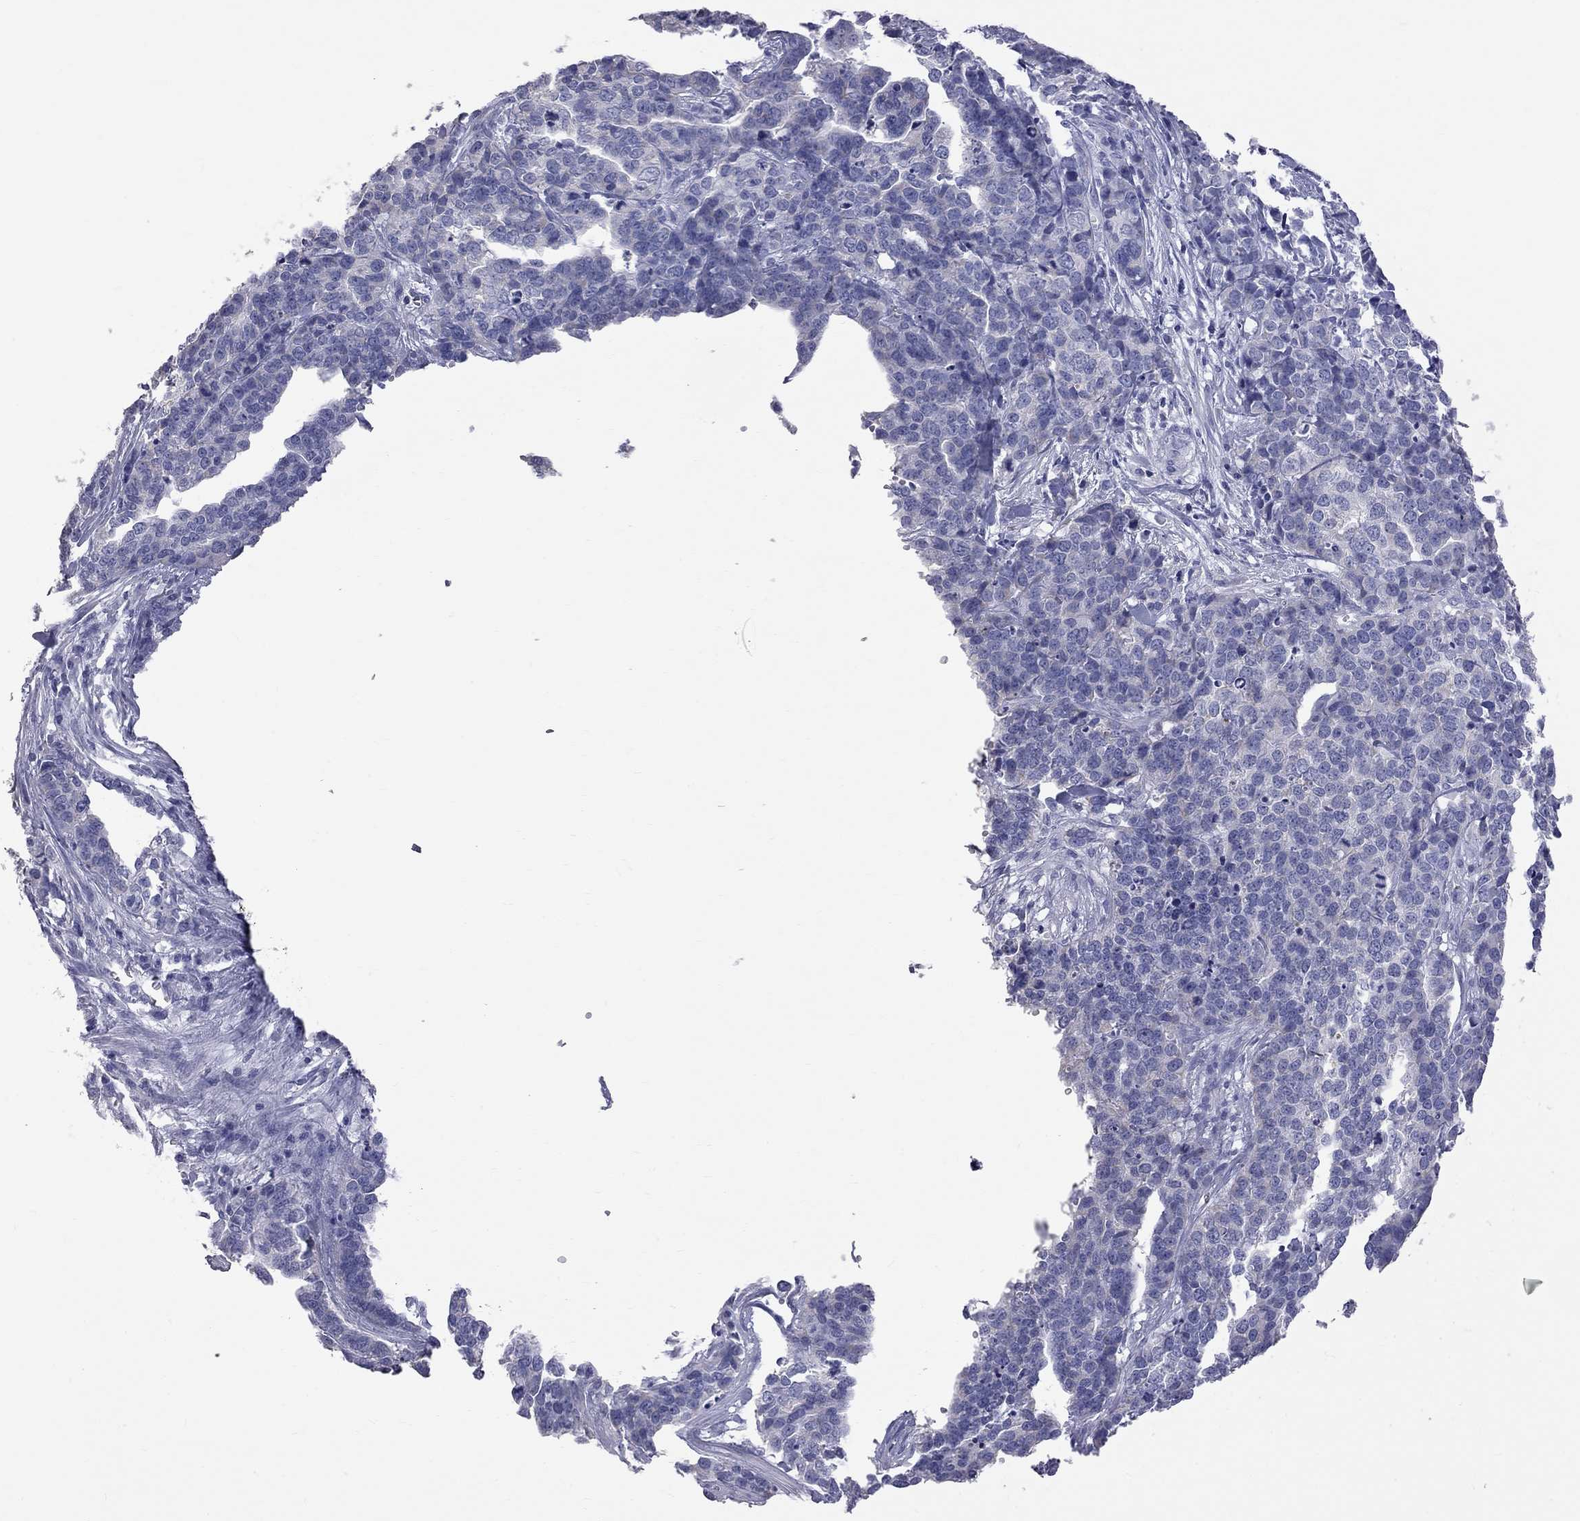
{"staining": {"intensity": "negative", "quantity": "none", "location": "none"}, "tissue": "ovarian cancer", "cell_type": "Tumor cells", "image_type": "cancer", "snomed": [{"axis": "morphology", "description": "Carcinoma, endometroid"}, {"axis": "topography", "description": "Ovary"}], "caption": "Tumor cells show no significant protein positivity in ovarian endometroid carcinoma.", "gene": "KCND2", "patient": {"sex": "female", "age": 65}}